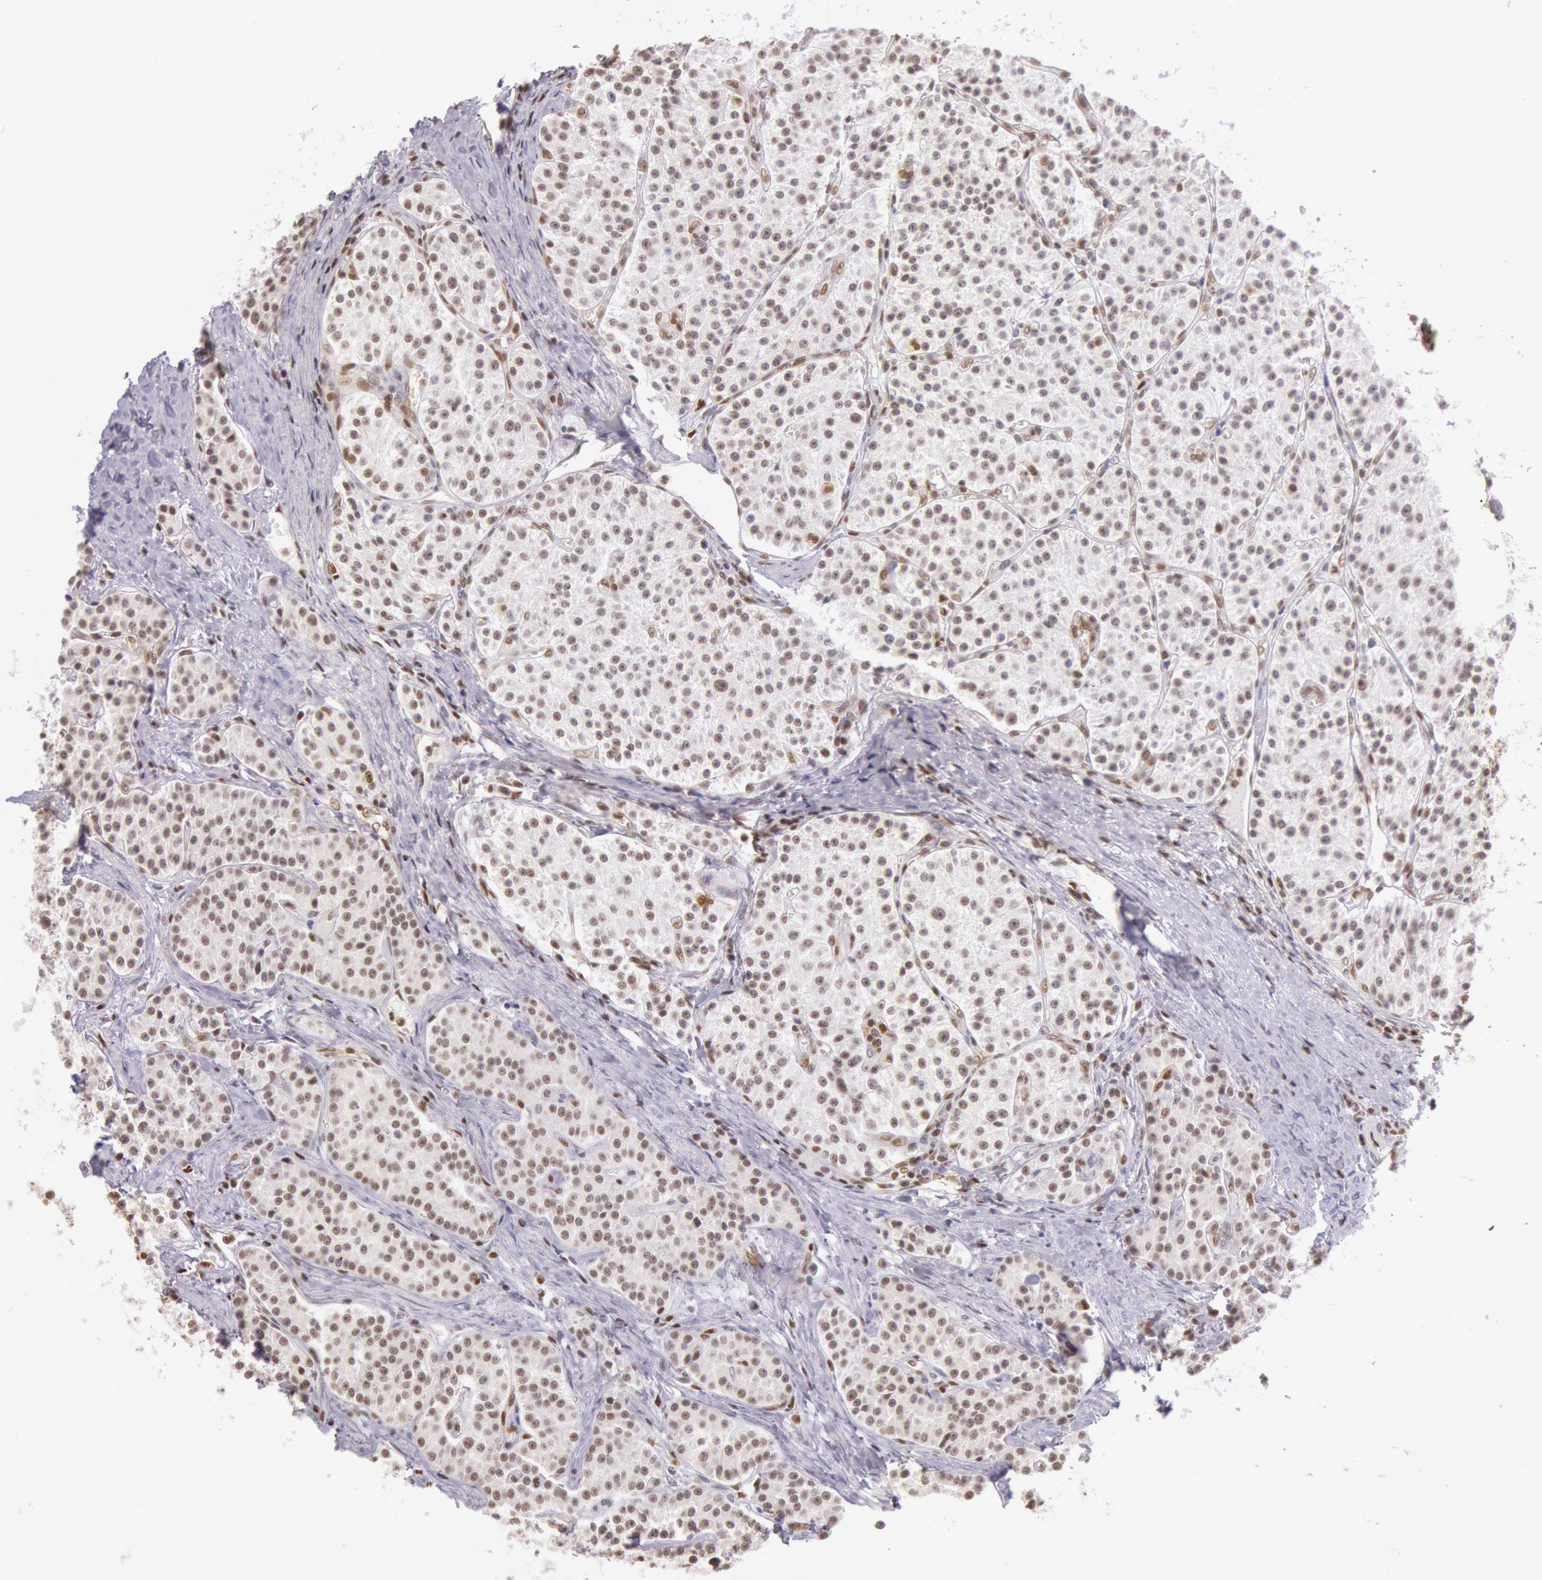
{"staining": {"intensity": "weak", "quantity": ">75%", "location": "nuclear"}, "tissue": "carcinoid", "cell_type": "Tumor cells", "image_type": "cancer", "snomed": [{"axis": "morphology", "description": "Carcinoid, malignant, NOS"}, {"axis": "topography", "description": "Stomach"}], "caption": "Human carcinoid (malignant) stained for a protein (brown) exhibits weak nuclear positive positivity in approximately >75% of tumor cells.", "gene": "ESS2", "patient": {"sex": "female", "age": 76}}